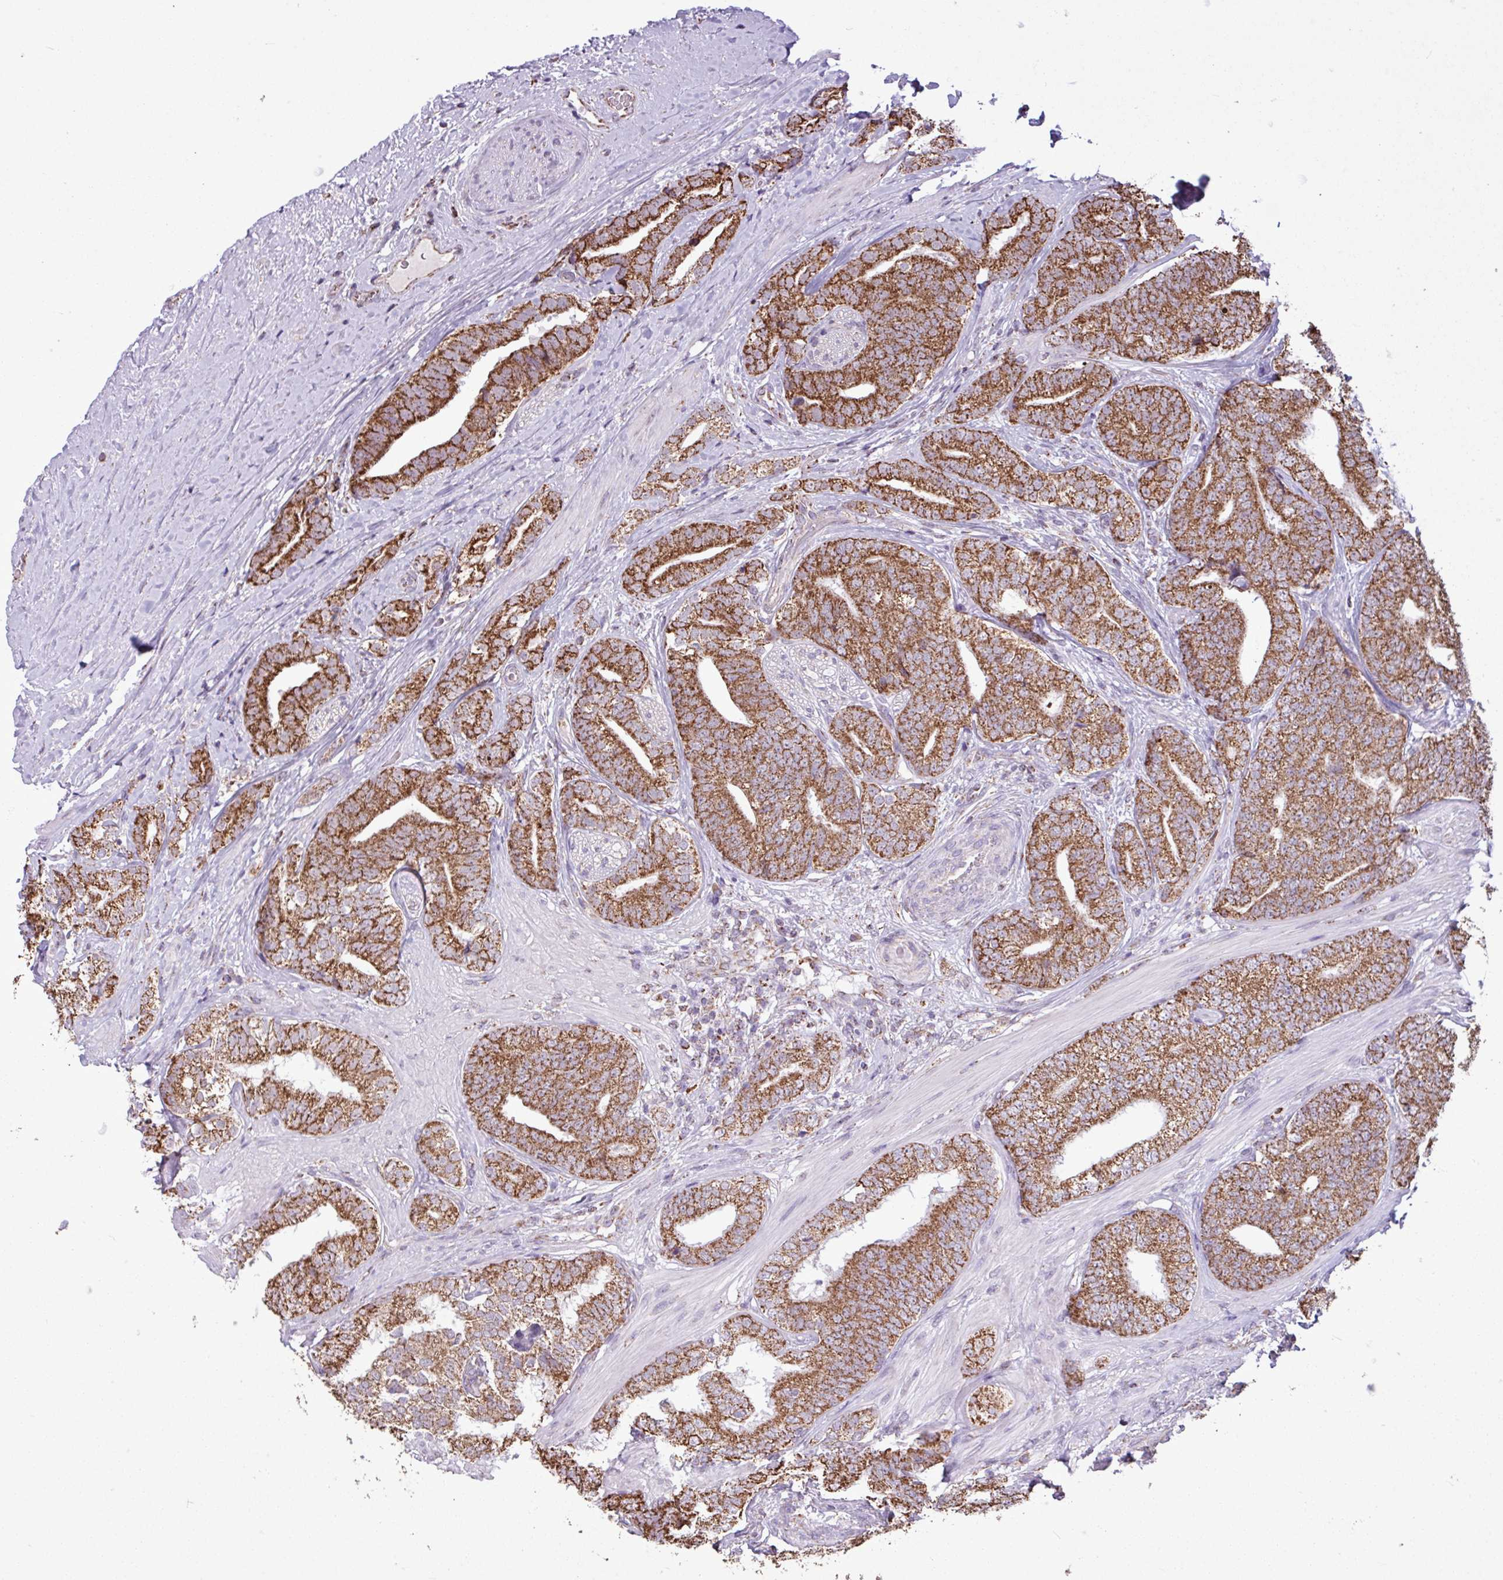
{"staining": {"intensity": "strong", "quantity": ">75%", "location": "cytoplasmic/membranous"}, "tissue": "prostate cancer", "cell_type": "Tumor cells", "image_type": "cancer", "snomed": [{"axis": "morphology", "description": "Adenocarcinoma, High grade"}, {"axis": "topography", "description": "Prostate"}], "caption": "Immunohistochemical staining of prostate cancer (adenocarcinoma (high-grade)) displays high levels of strong cytoplasmic/membranous positivity in about >75% of tumor cells.", "gene": "ALG8", "patient": {"sex": "male", "age": 72}}